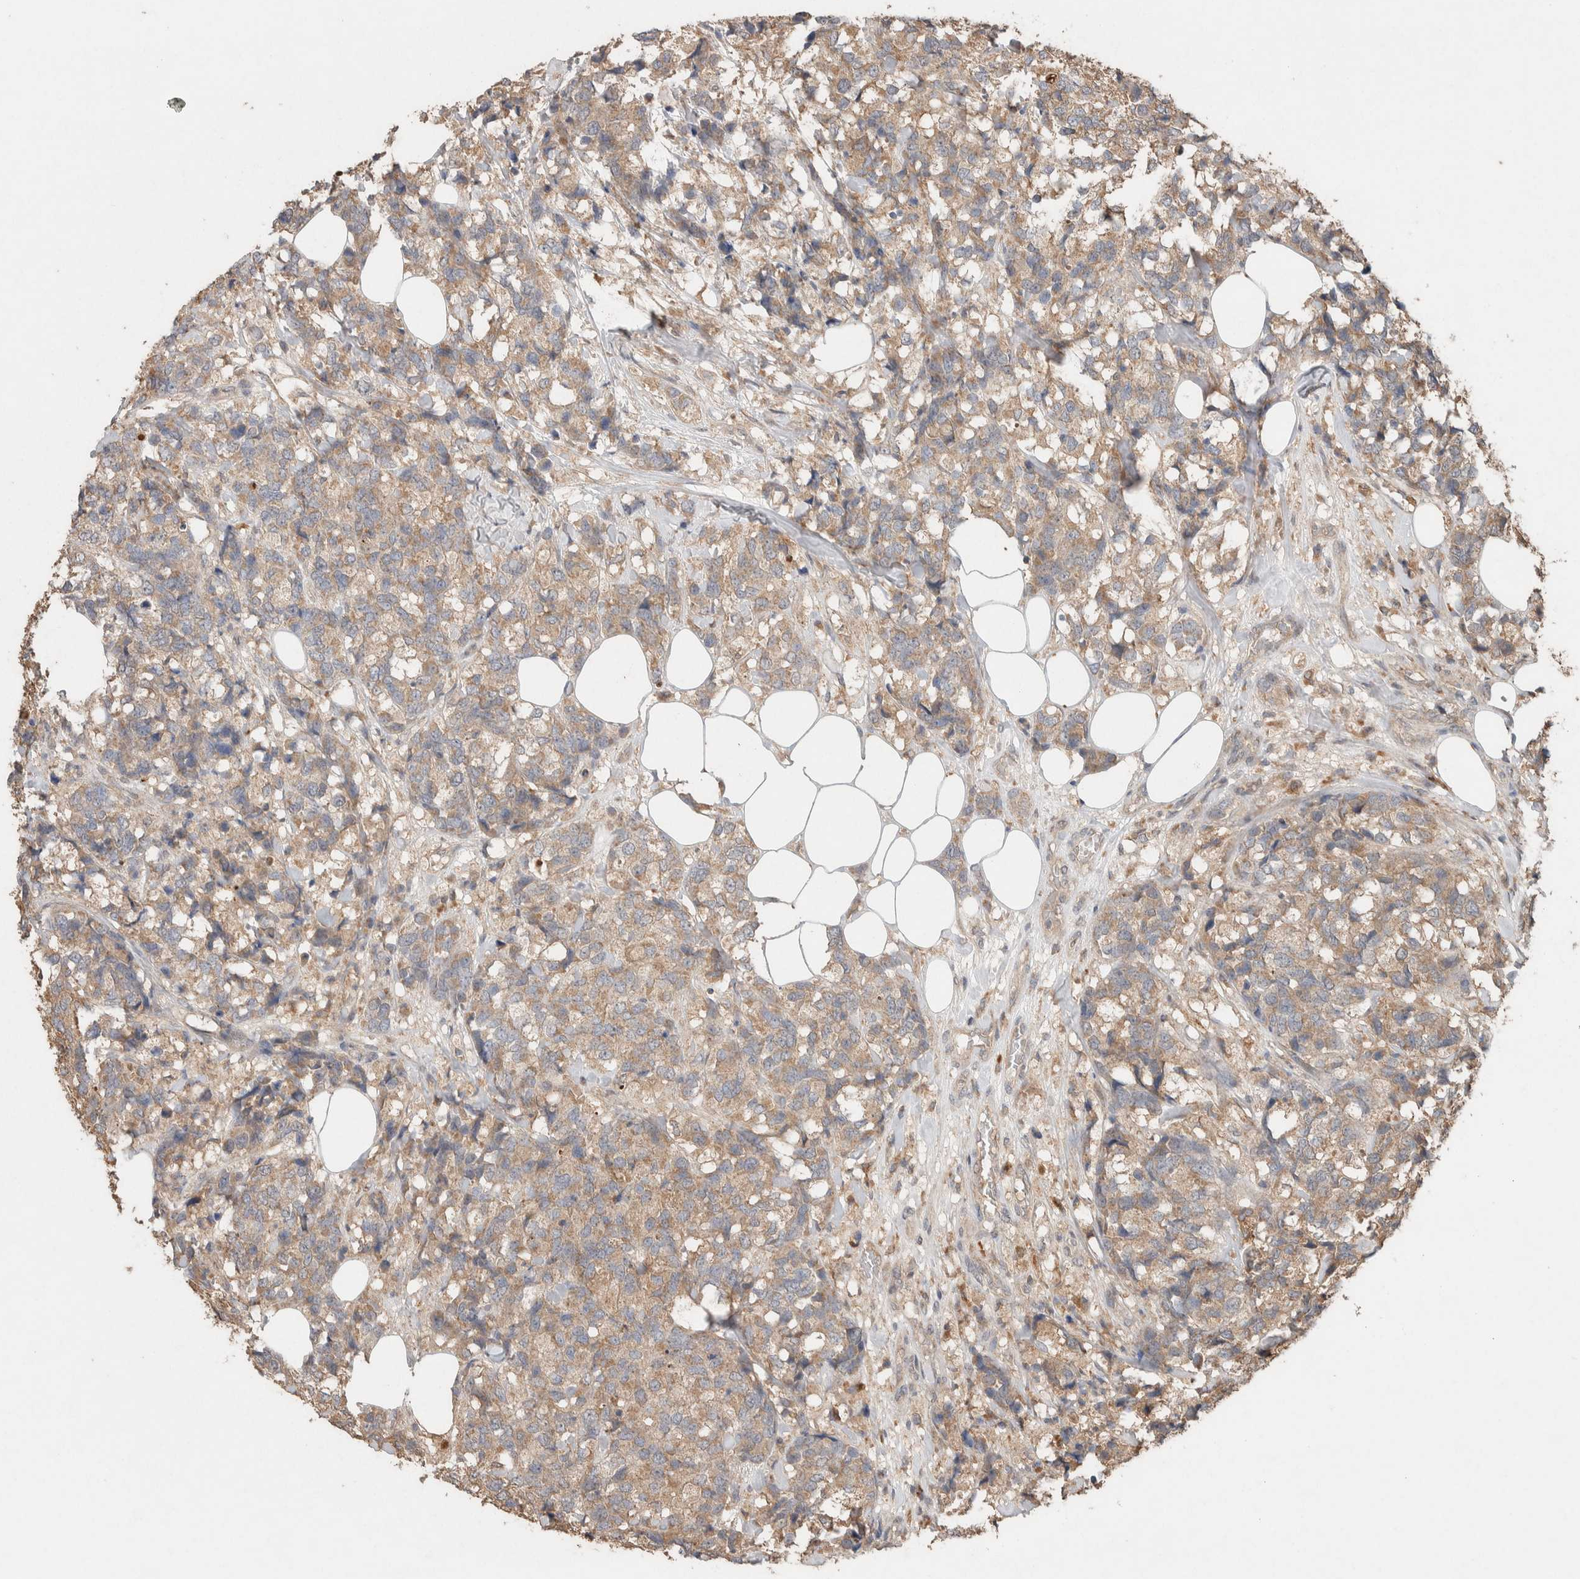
{"staining": {"intensity": "weak", "quantity": ">75%", "location": "cytoplasmic/membranous"}, "tissue": "breast cancer", "cell_type": "Tumor cells", "image_type": "cancer", "snomed": [{"axis": "morphology", "description": "Lobular carcinoma"}, {"axis": "topography", "description": "Breast"}], "caption": "Breast cancer (lobular carcinoma) was stained to show a protein in brown. There is low levels of weak cytoplasmic/membranous staining in about >75% of tumor cells.", "gene": "KCNJ5", "patient": {"sex": "female", "age": 59}}